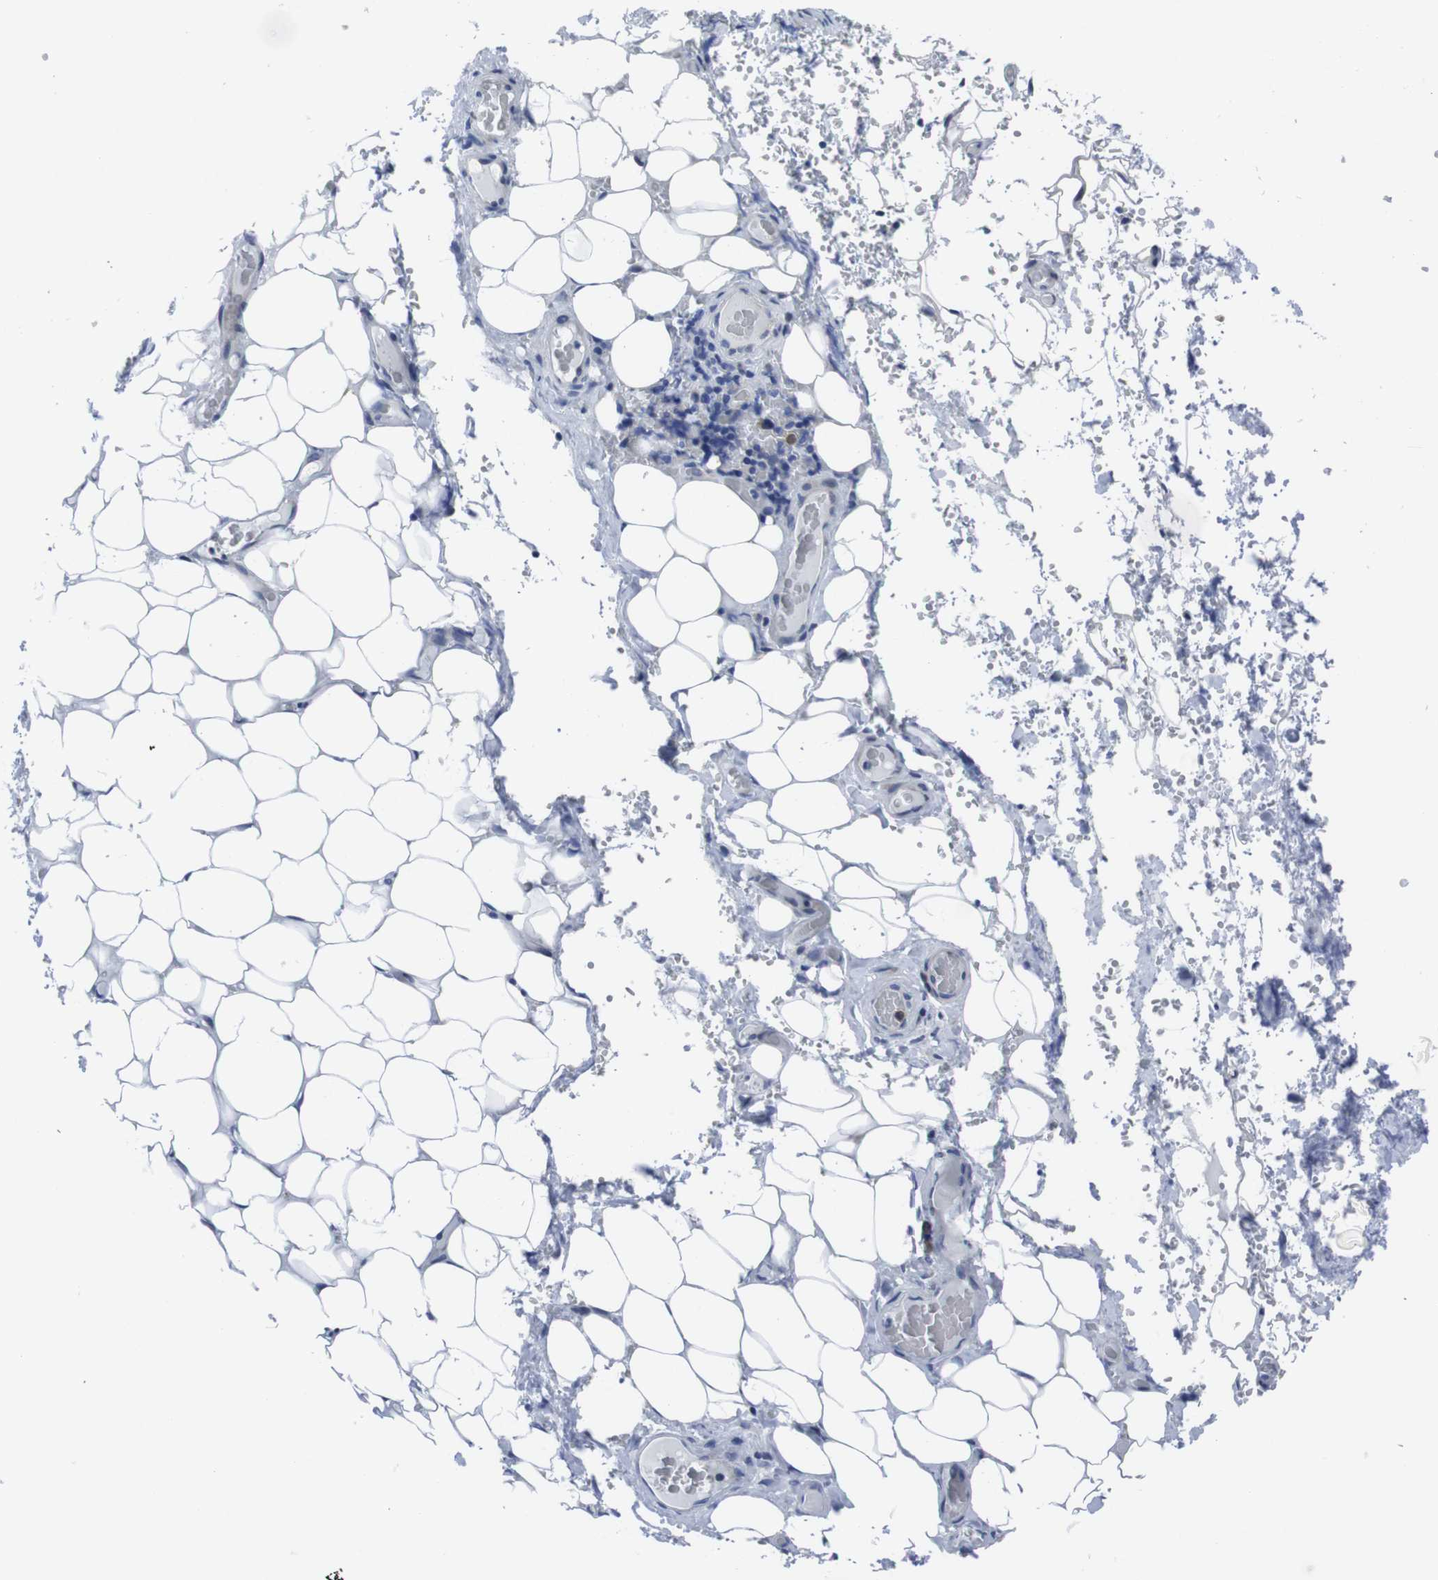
{"staining": {"intensity": "negative", "quantity": "none", "location": "none"}, "tissue": "adipose tissue", "cell_type": "Adipocytes", "image_type": "normal", "snomed": [{"axis": "morphology", "description": "Normal tissue, NOS"}, {"axis": "morphology", "description": "Adenocarcinoma, NOS"}, {"axis": "topography", "description": "Esophagus"}], "caption": "Adipocytes are negative for brown protein staining in normal adipose tissue. (Immunohistochemistry (ihc), brightfield microscopy, high magnification).", "gene": "EIF4A1", "patient": {"sex": "male", "age": 62}}